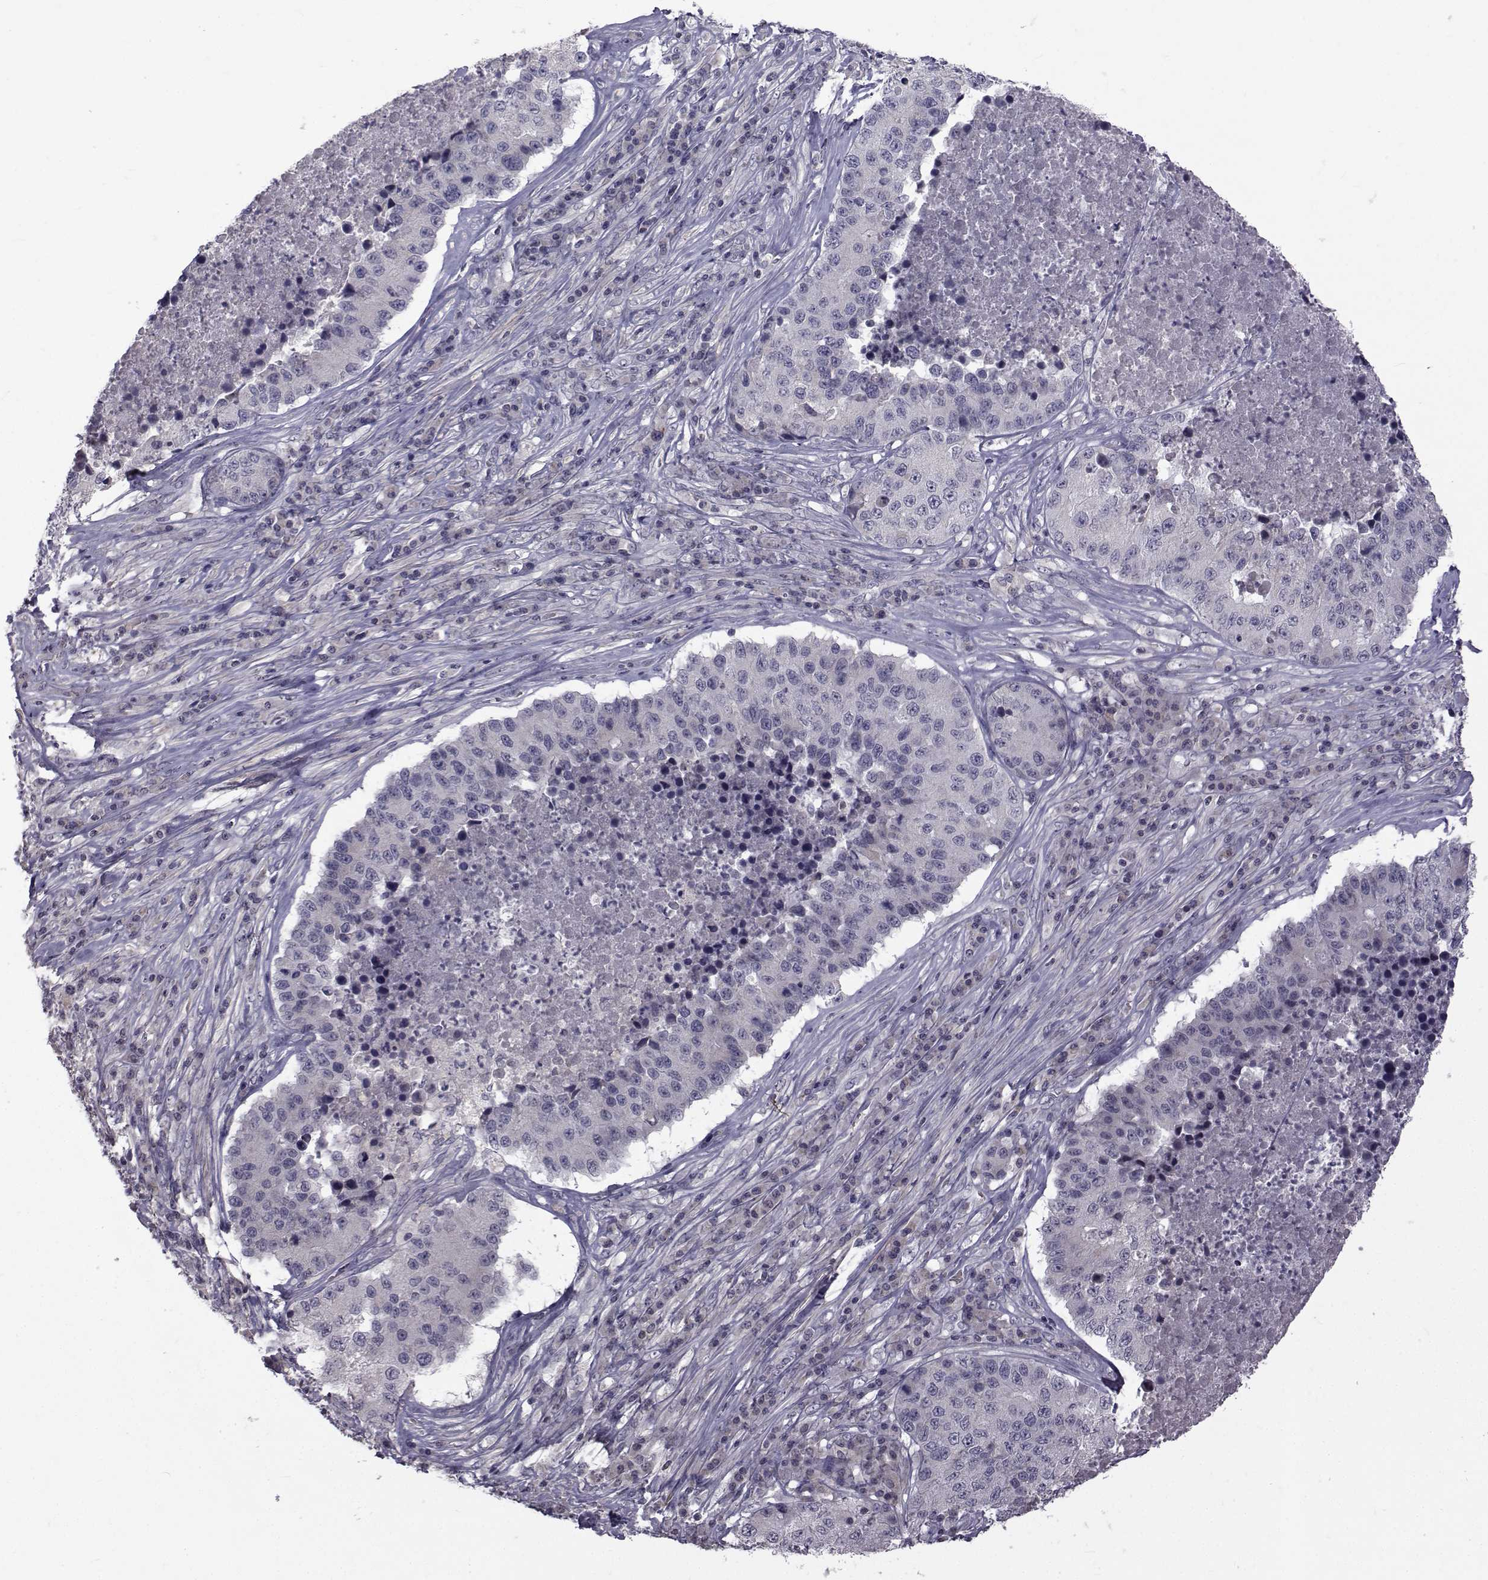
{"staining": {"intensity": "negative", "quantity": "none", "location": "none"}, "tissue": "stomach cancer", "cell_type": "Tumor cells", "image_type": "cancer", "snomed": [{"axis": "morphology", "description": "Adenocarcinoma, NOS"}, {"axis": "topography", "description": "Stomach"}], "caption": "Stomach adenocarcinoma was stained to show a protein in brown. There is no significant expression in tumor cells. Nuclei are stained in blue.", "gene": "FDXR", "patient": {"sex": "male", "age": 71}}